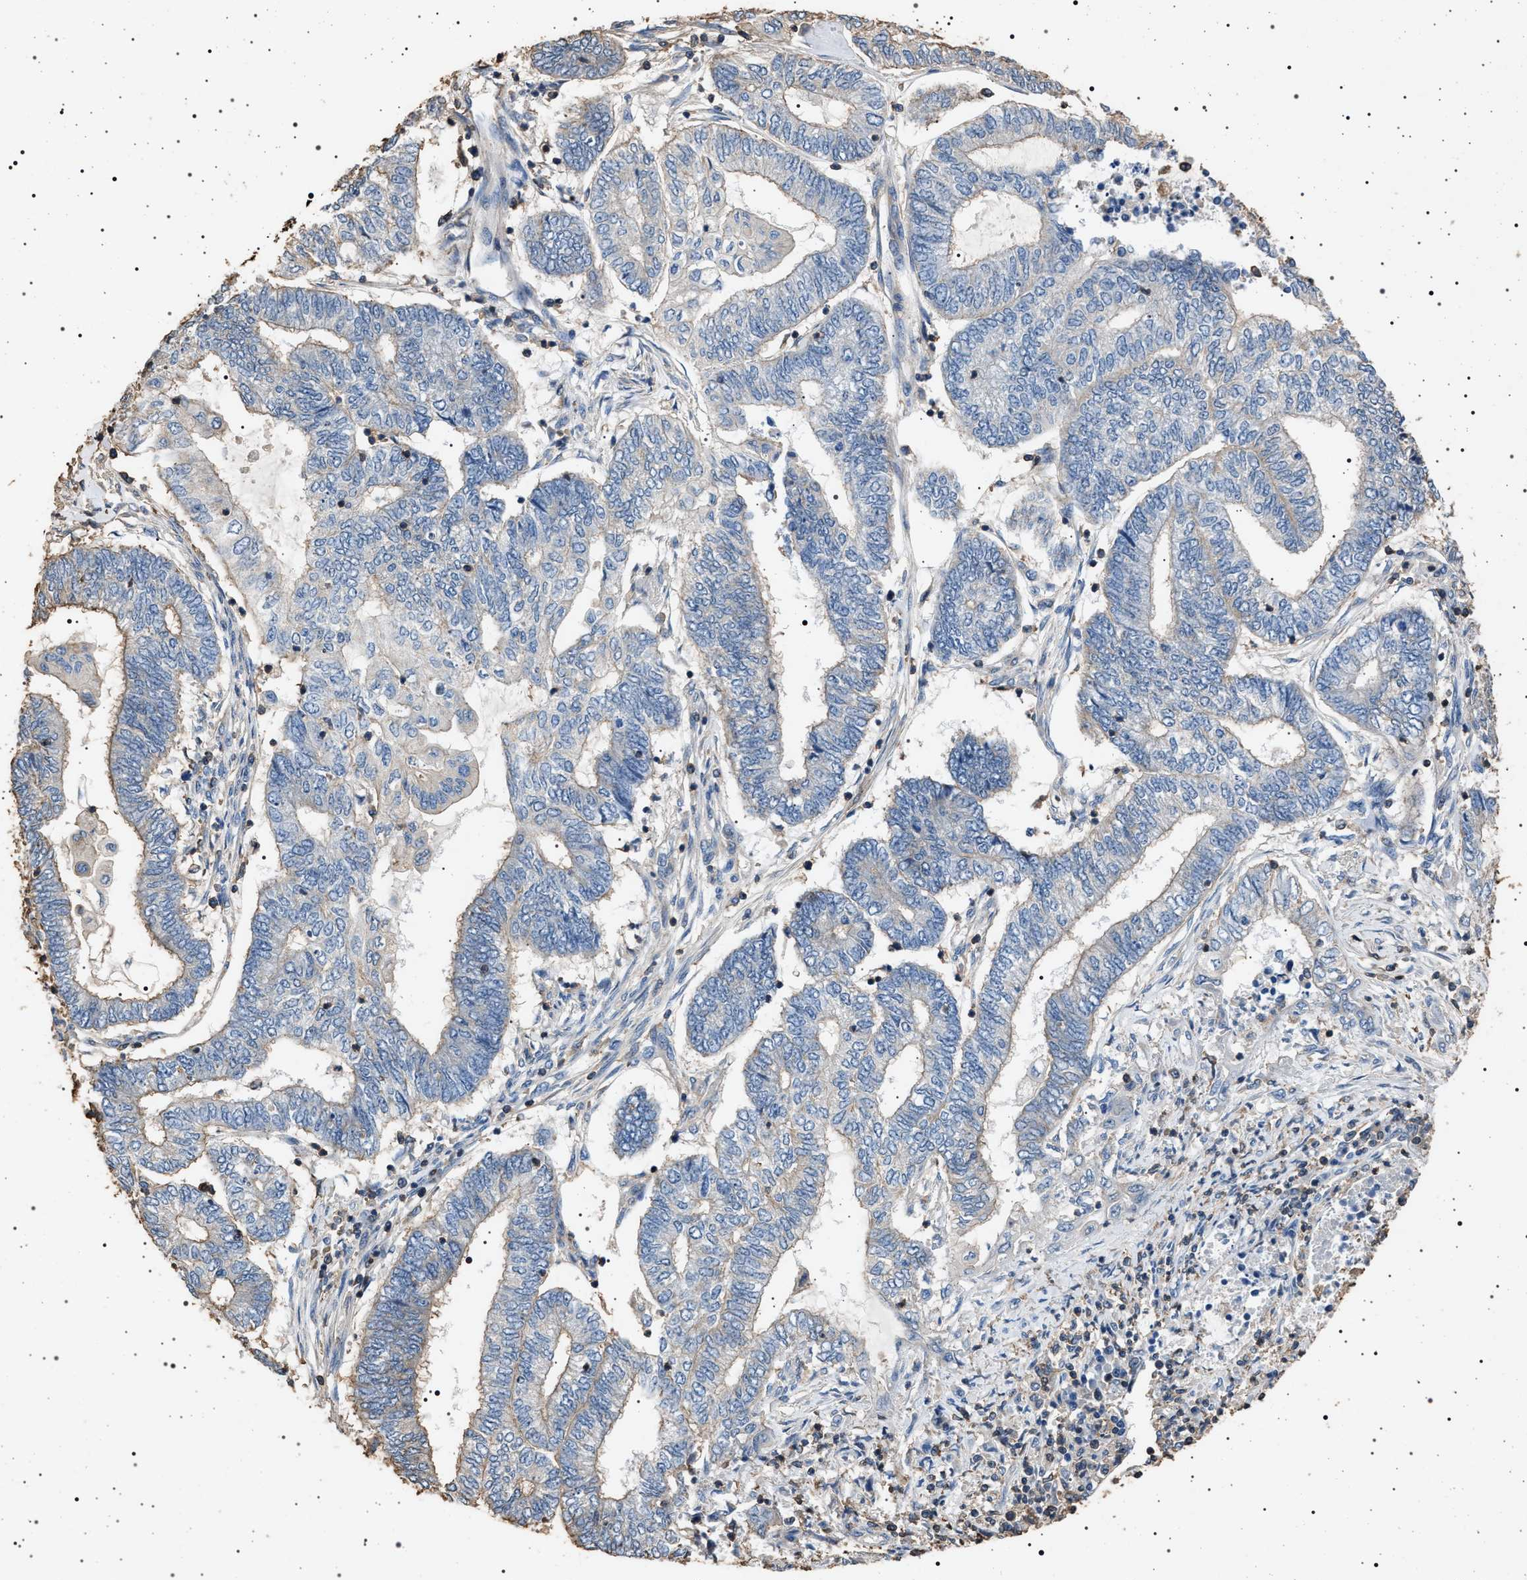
{"staining": {"intensity": "negative", "quantity": "none", "location": "none"}, "tissue": "endometrial cancer", "cell_type": "Tumor cells", "image_type": "cancer", "snomed": [{"axis": "morphology", "description": "Adenocarcinoma, NOS"}, {"axis": "topography", "description": "Uterus"}, {"axis": "topography", "description": "Endometrium"}], "caption": "This is an IHC image of adenocarcinoma (endometrial). There is no positivity in tumor cells.", "gene": "SMAP2", "patient": {"sex": "female", "age": 70}}